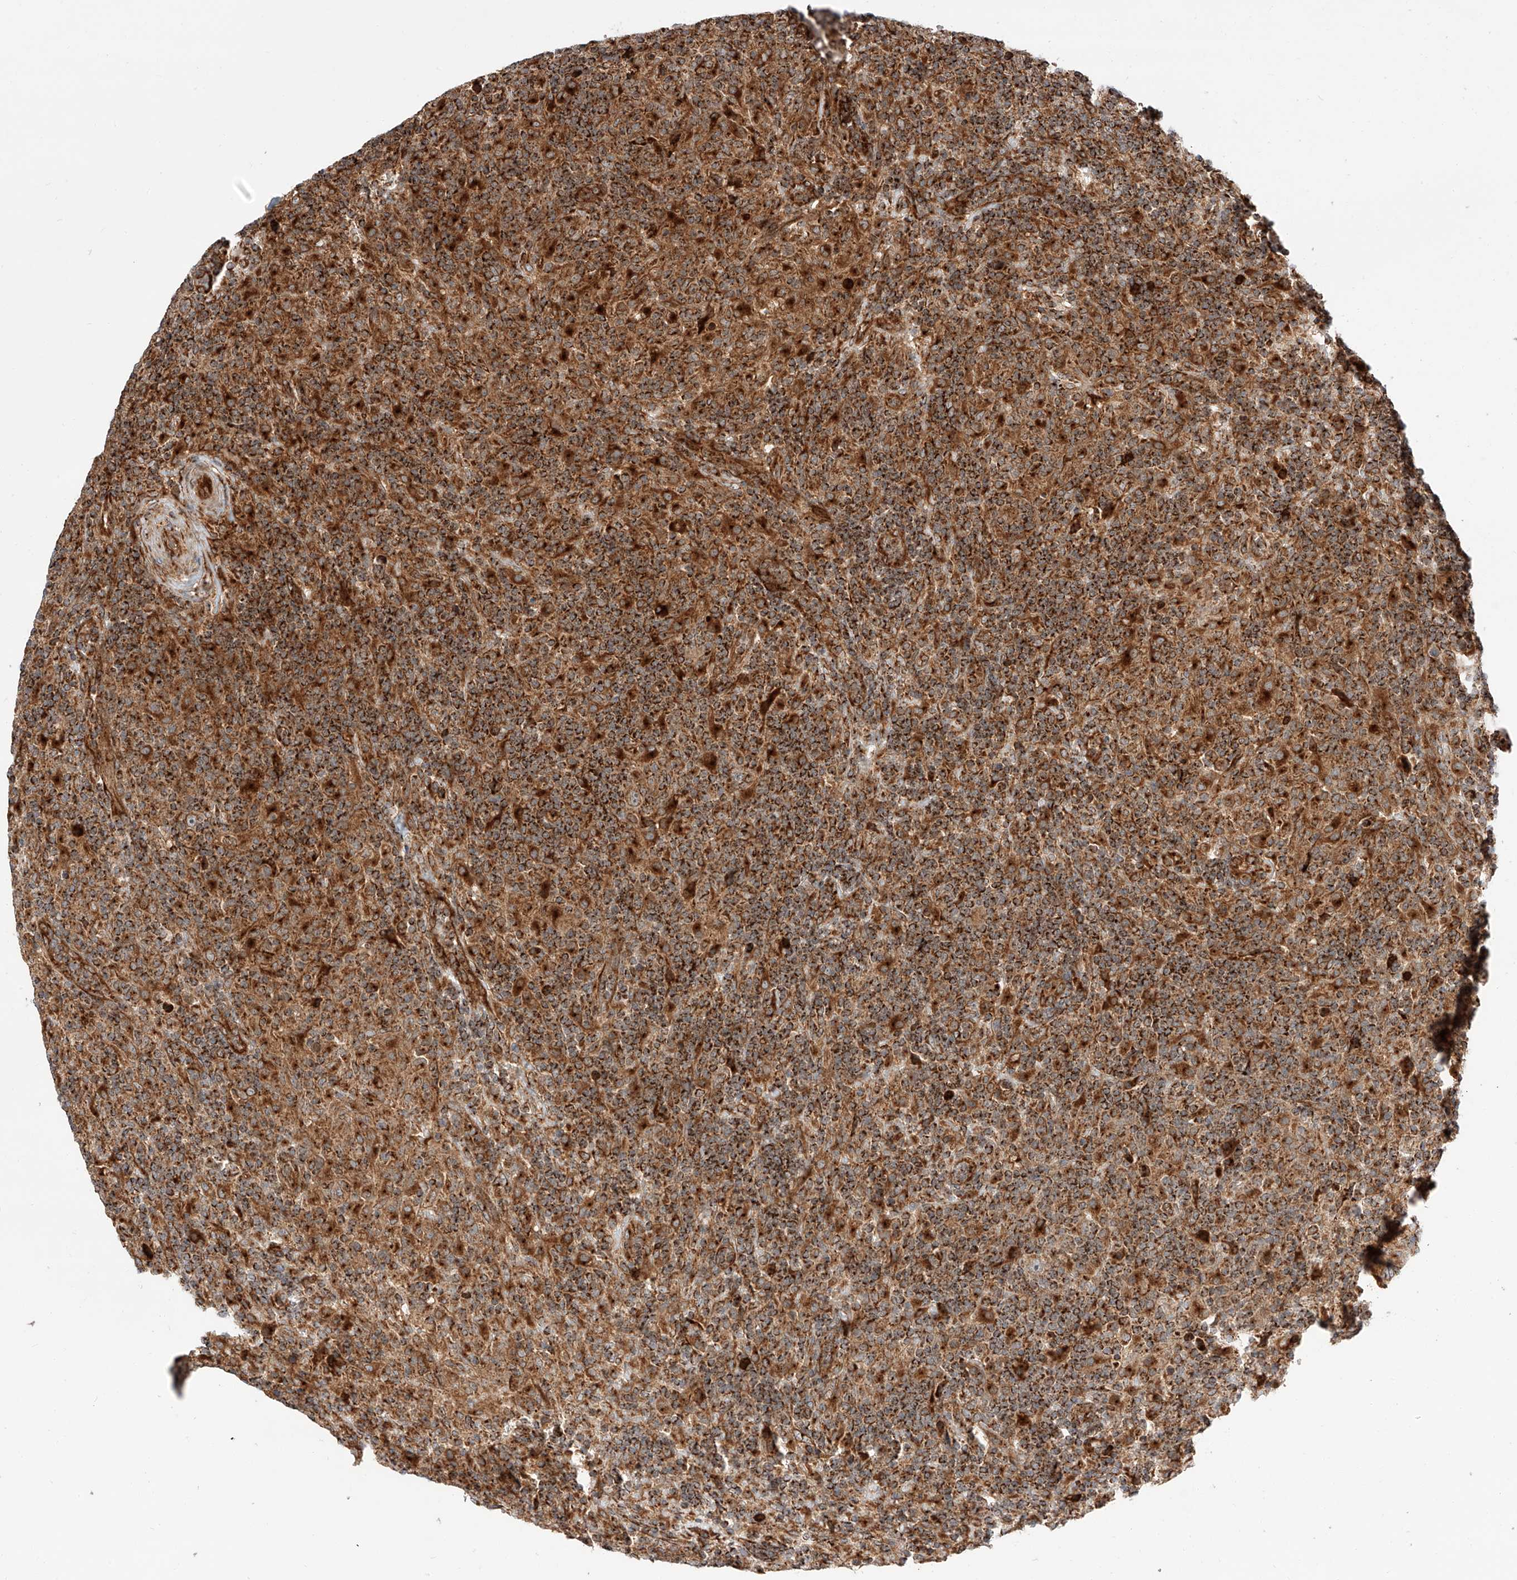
{"staining": {"intensity": "moderate", "quantity": ">75%", "location": "cytoplasmic/membranous"}, "tissue": "lymphoma", "cell_type": "Tumor cells", "image_type": "cancer", "snomed": [{"axis": "morphology", "description": "Hodgkin's disease, NOS"}, {"axis": "topography", "description": "Lymph node"}], "caption": "Immunohistochemical staining of lymphoma exhibits moderate cytoplasmic/membranous protein expression in approximately >75% of tumor cells.", "gene": "ISCA2", "patient": {"sex": "male", "age": 70}}